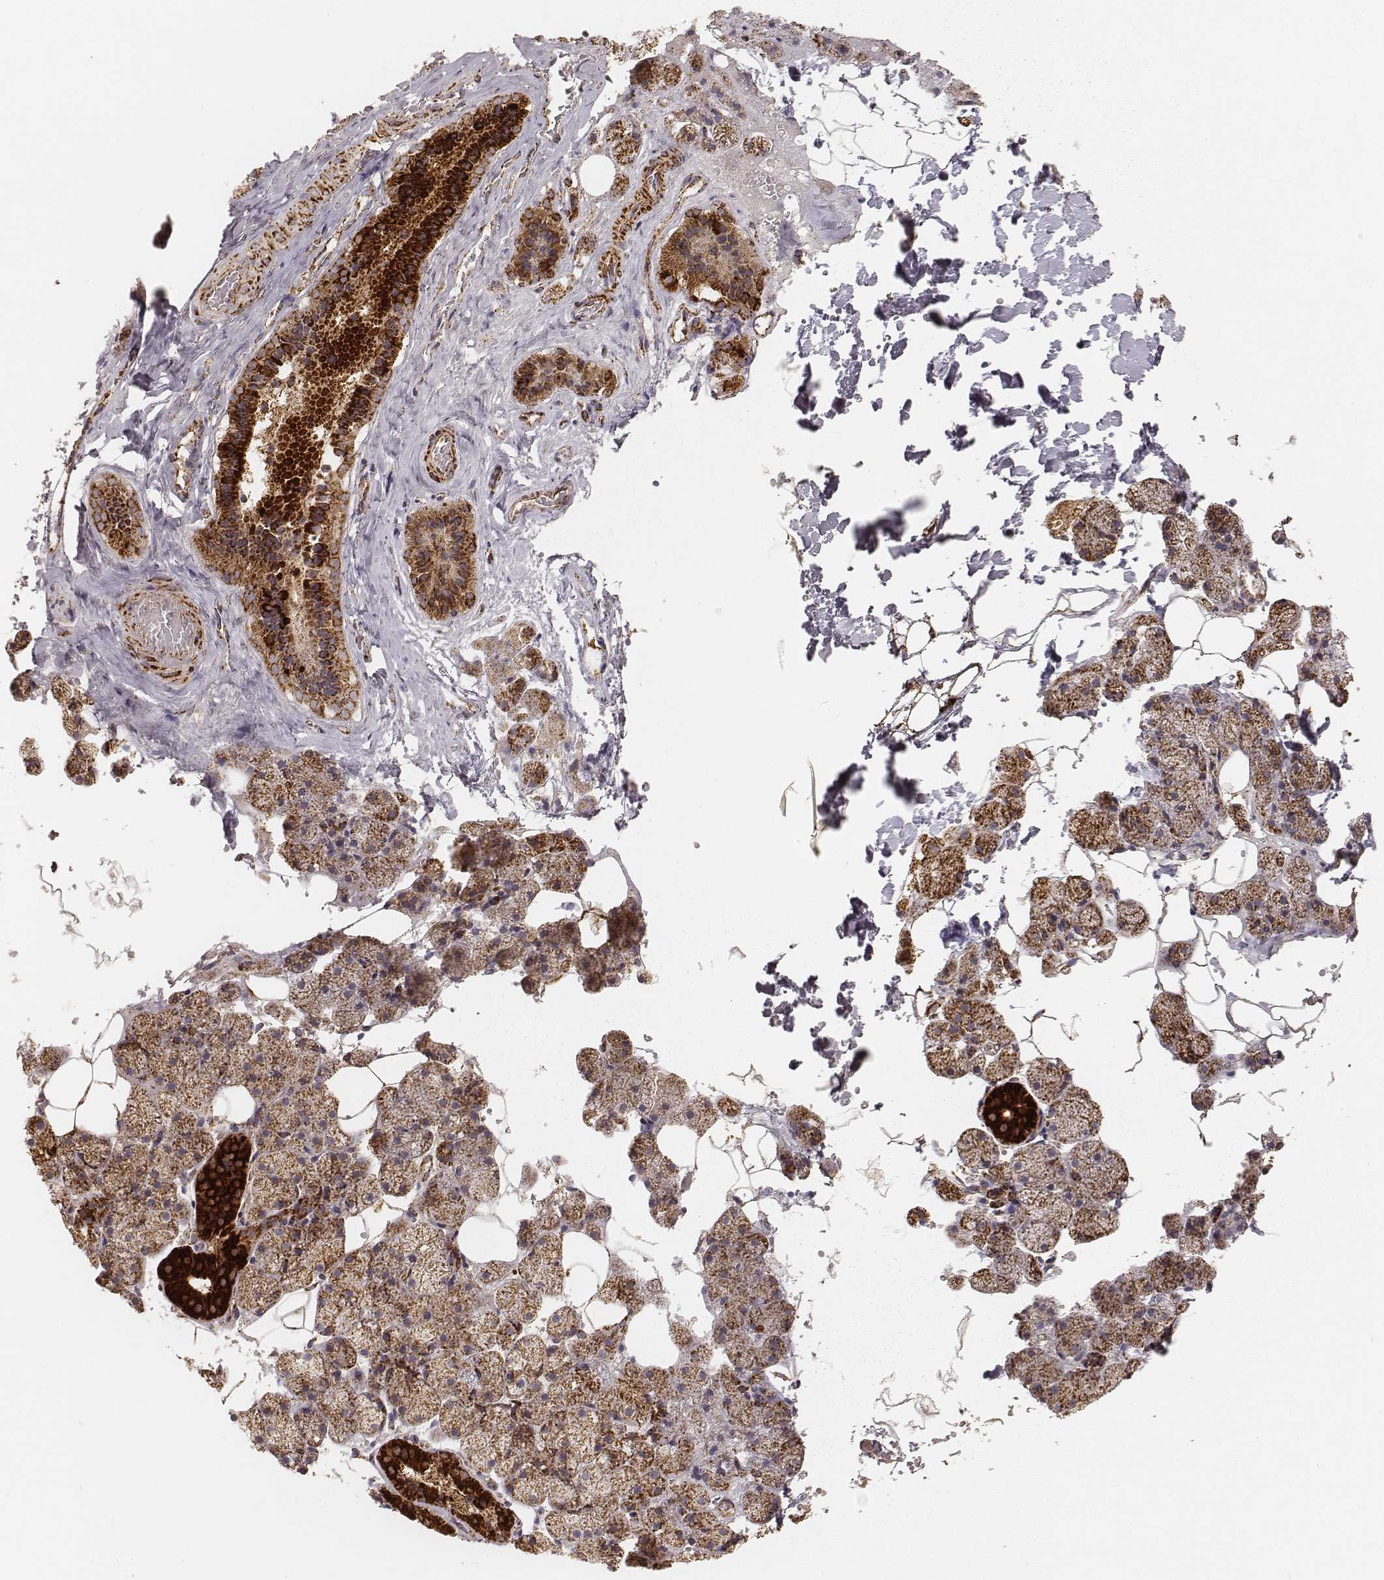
{"staining": {"intensity": "strong", "quantity": ">75%", "location": "cytoplasmic/membranous"}, "tissue": "salivary gland", "cell_type": "Glandular cells", "image_type": "normal", "snomed": [{"axis": "morphology", "description": "Normal tissue, NOS"}, {"axis": "topography", "description": "Salivary gland"}], "caption": "Normal salivary gland displays strong cytoplasmic/membranous positivity in about >75% of glandular cells.", "gene": "CS", "patient": {"sex": "male", "age": 38}}